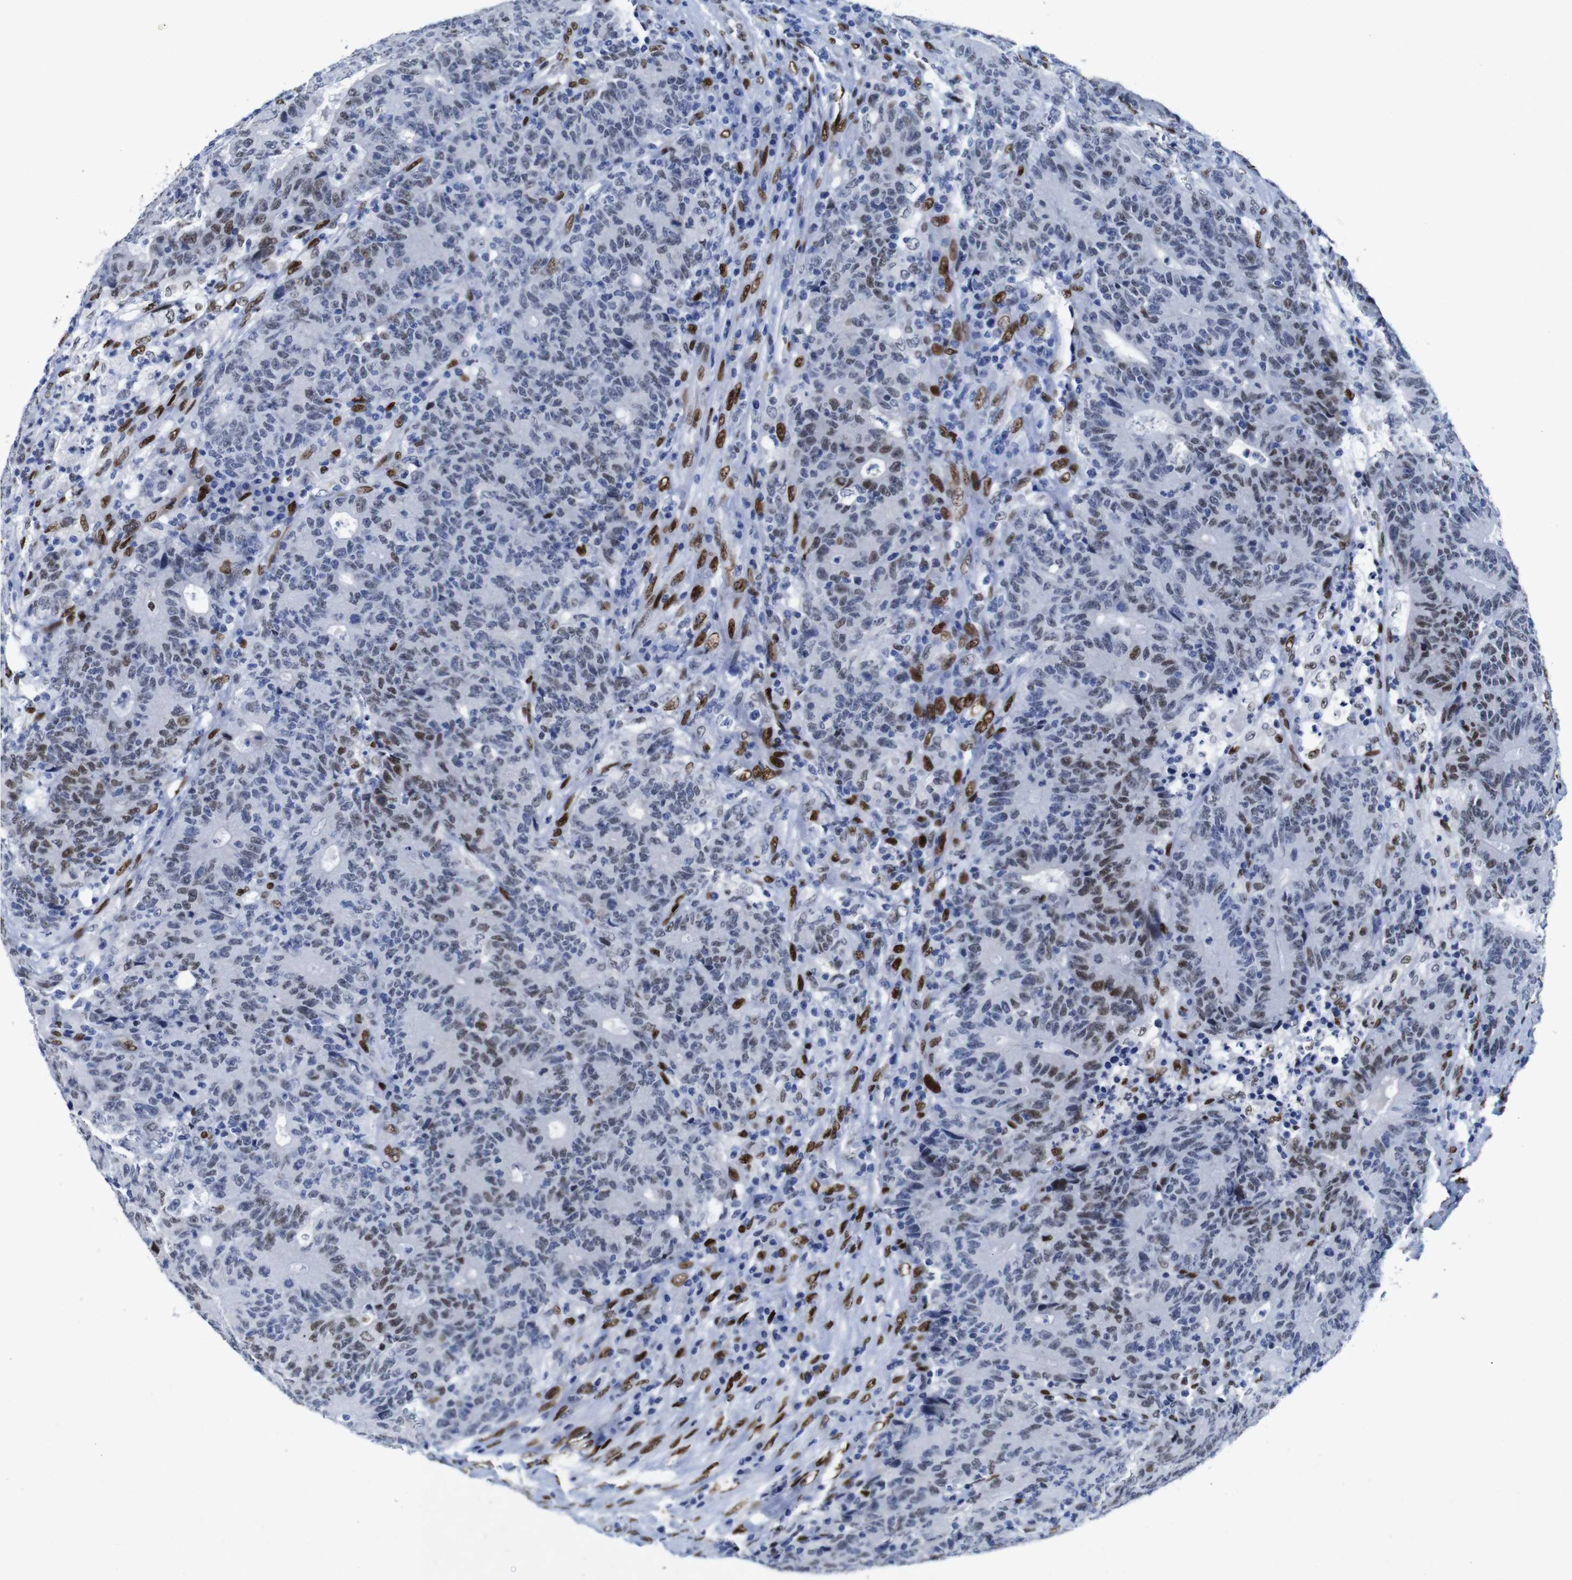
{"staining": {"intensity": "moderate", "quantity": "25%-75%", "location": "nuclear"}, "tissue": "colorectal cancer", "cell_type": "Tumor cells", "image_type": "cancer", "snomed": [{"axis": "morphology", "description": "Normal tissue, NOS"}, {"axis": "morphology", "description": "Adenocarcinoma, NOS"}, {"axis": "topography", "description": "Colon"}], "caption": "An immunohistochemistry (IHC) image of tumor tissue is shown. Protein staining in brown labels moderate nuclear positivity in colorectal adenocarcinoma within tumor cells. (Brightfield microscopy of DAB IHC at high magnification).", "gene": "FOSL2", "patient": {"sex": "female", "age": 75}}